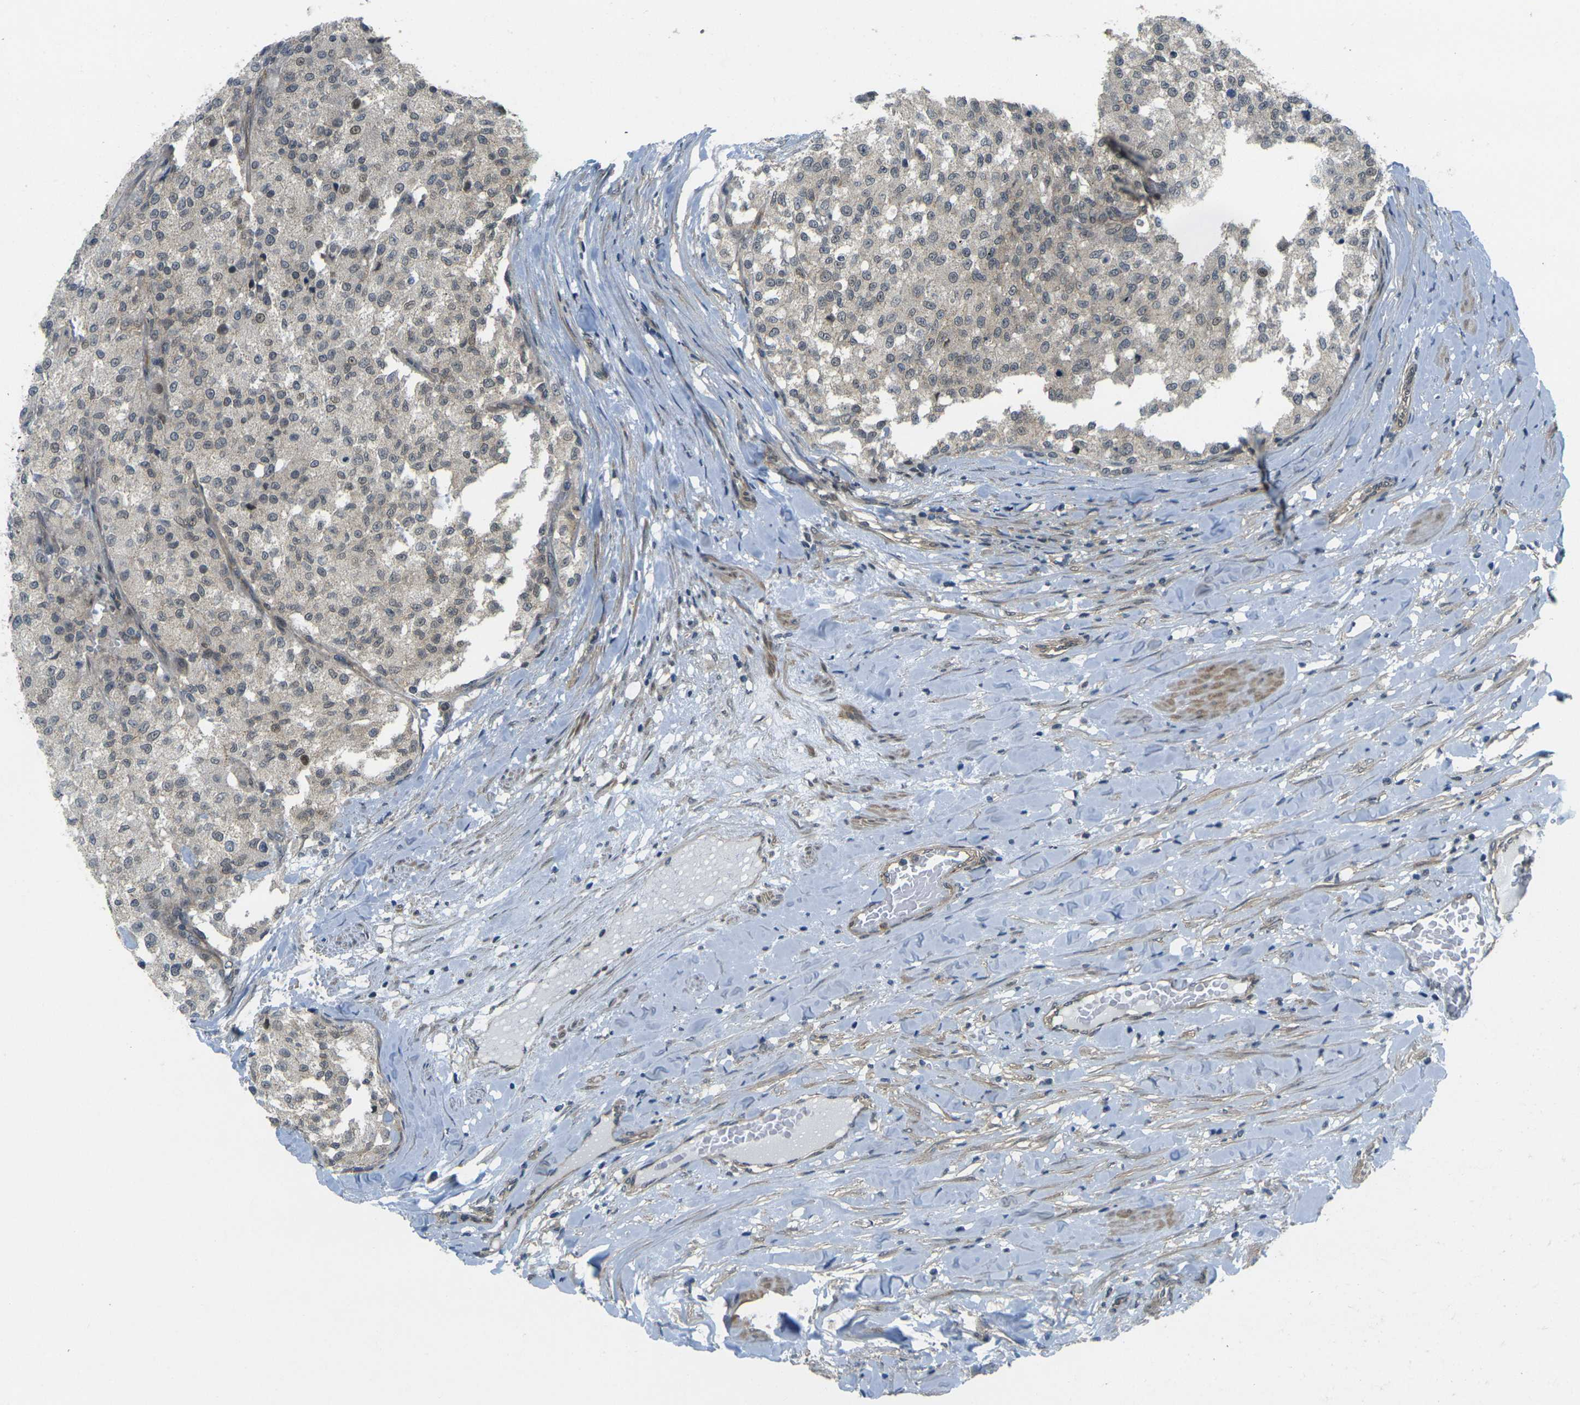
{"staining": {"intensity": "weak", "quantity": "<25%", "location": "nuclear"}, "tissue": "testis cancer", "cell_type": "Tumor cells", "image_type": "cancer", "snomed": [{"axis": "morphology", "description": "Seminoma, NOS"}, {"axis": "topography", "description": "Testis"}], "caption": "Histopathology image shows no significant protein expression in tumor cells of testis cancer. (DAB immunohistochemistry, high magnification).", "gene": "KCTD10", "patient": {"sex": "male", "age": 59}}